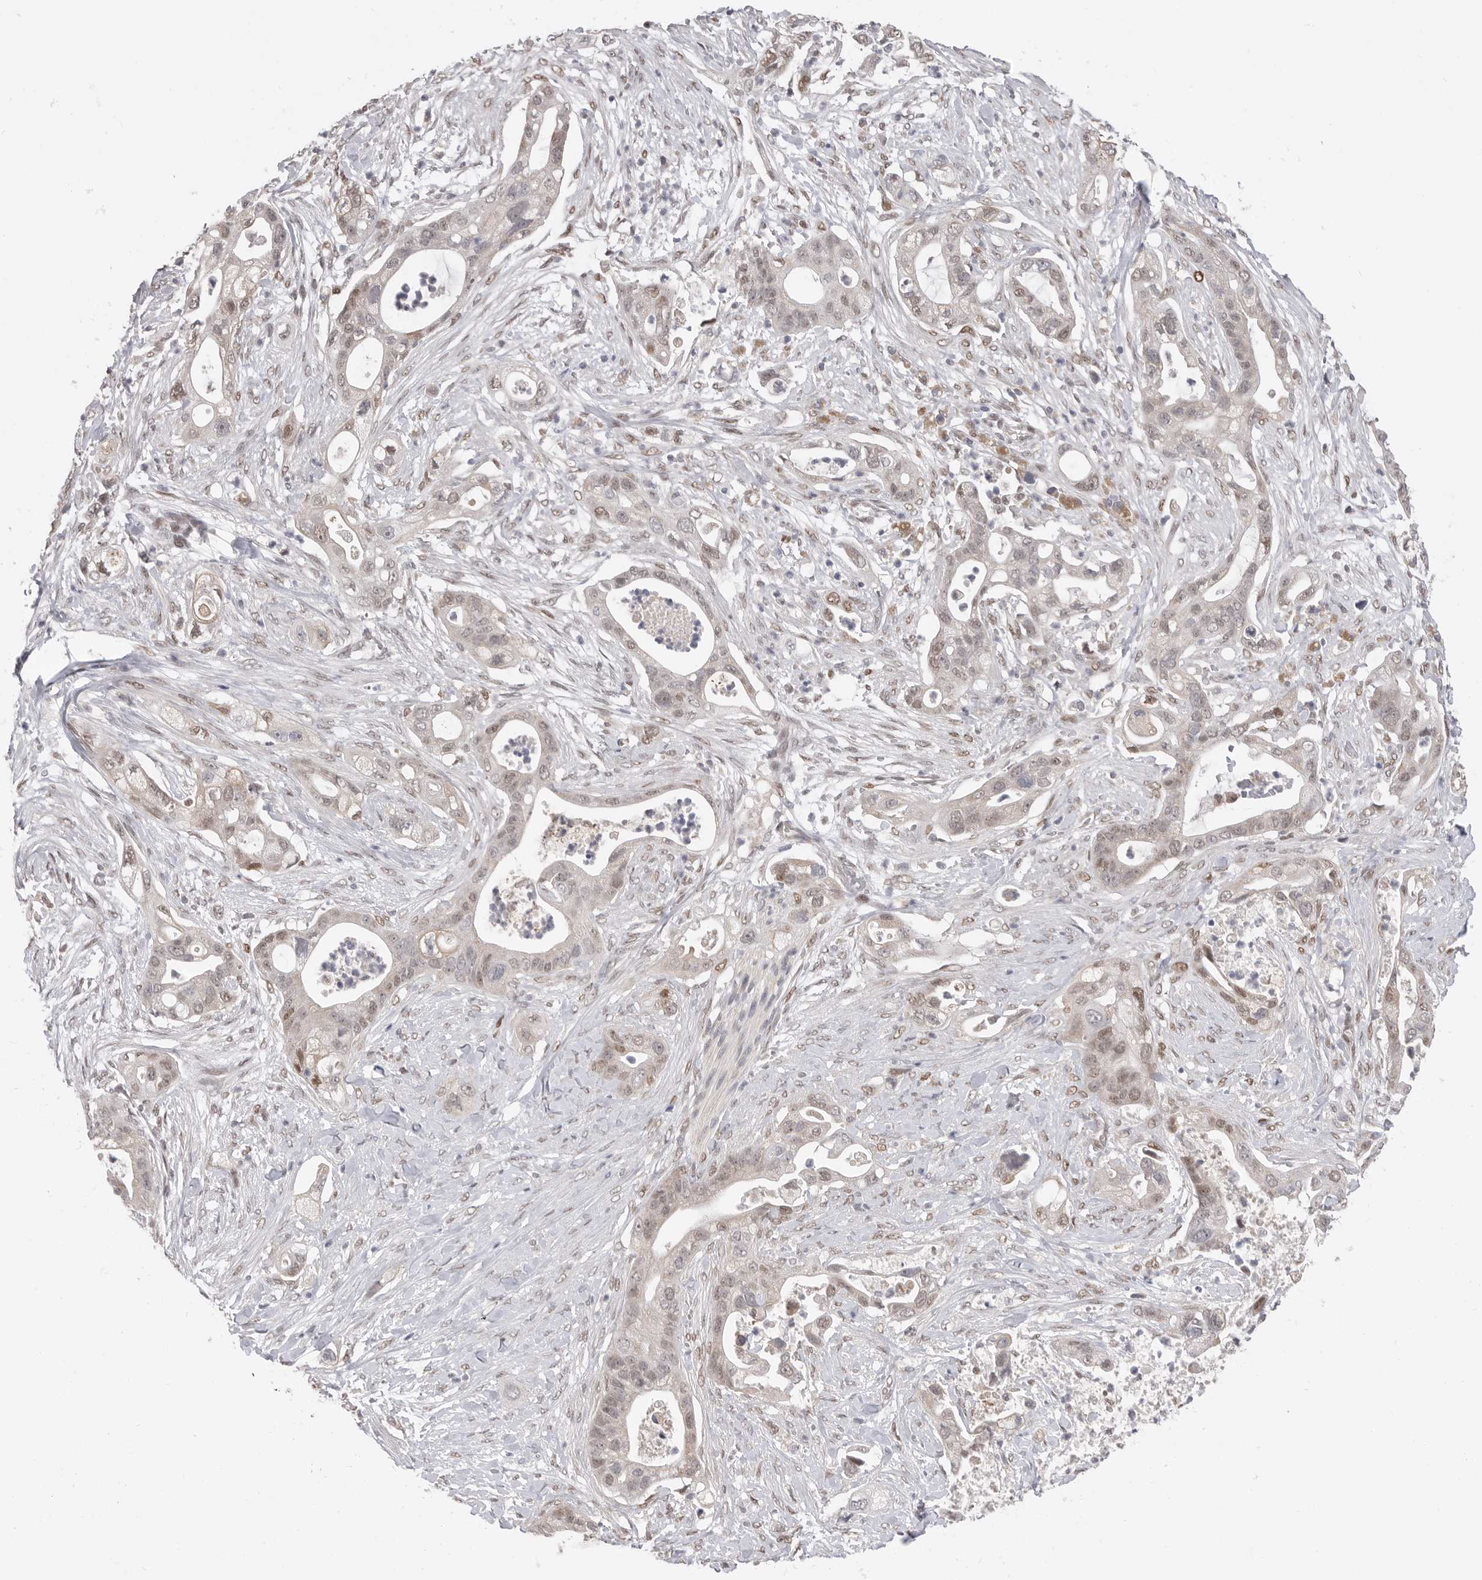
{"staining": {"intensity": "moderate", "quantity": "25%-75%", "location": "nuclear"}, "tissue": "pancreatic cancer", "cell_type": "Tumor cells", "image_type": "cancer", "snomed": [{"axis": "morphology", "description": "Adenocarcinoma, NOS"}, {"axis": "topography", "description": "Pancreas"}], "caption": "An immunohistochemistry micrograph of neoplastic tissue is shown. Protein staining in brown labels moderate nuclear positivity in pancreatic adenocarcinoma within tumor cells.", "gene": "SMARCC1", "patient": {"sex": "male", "age": 53}}